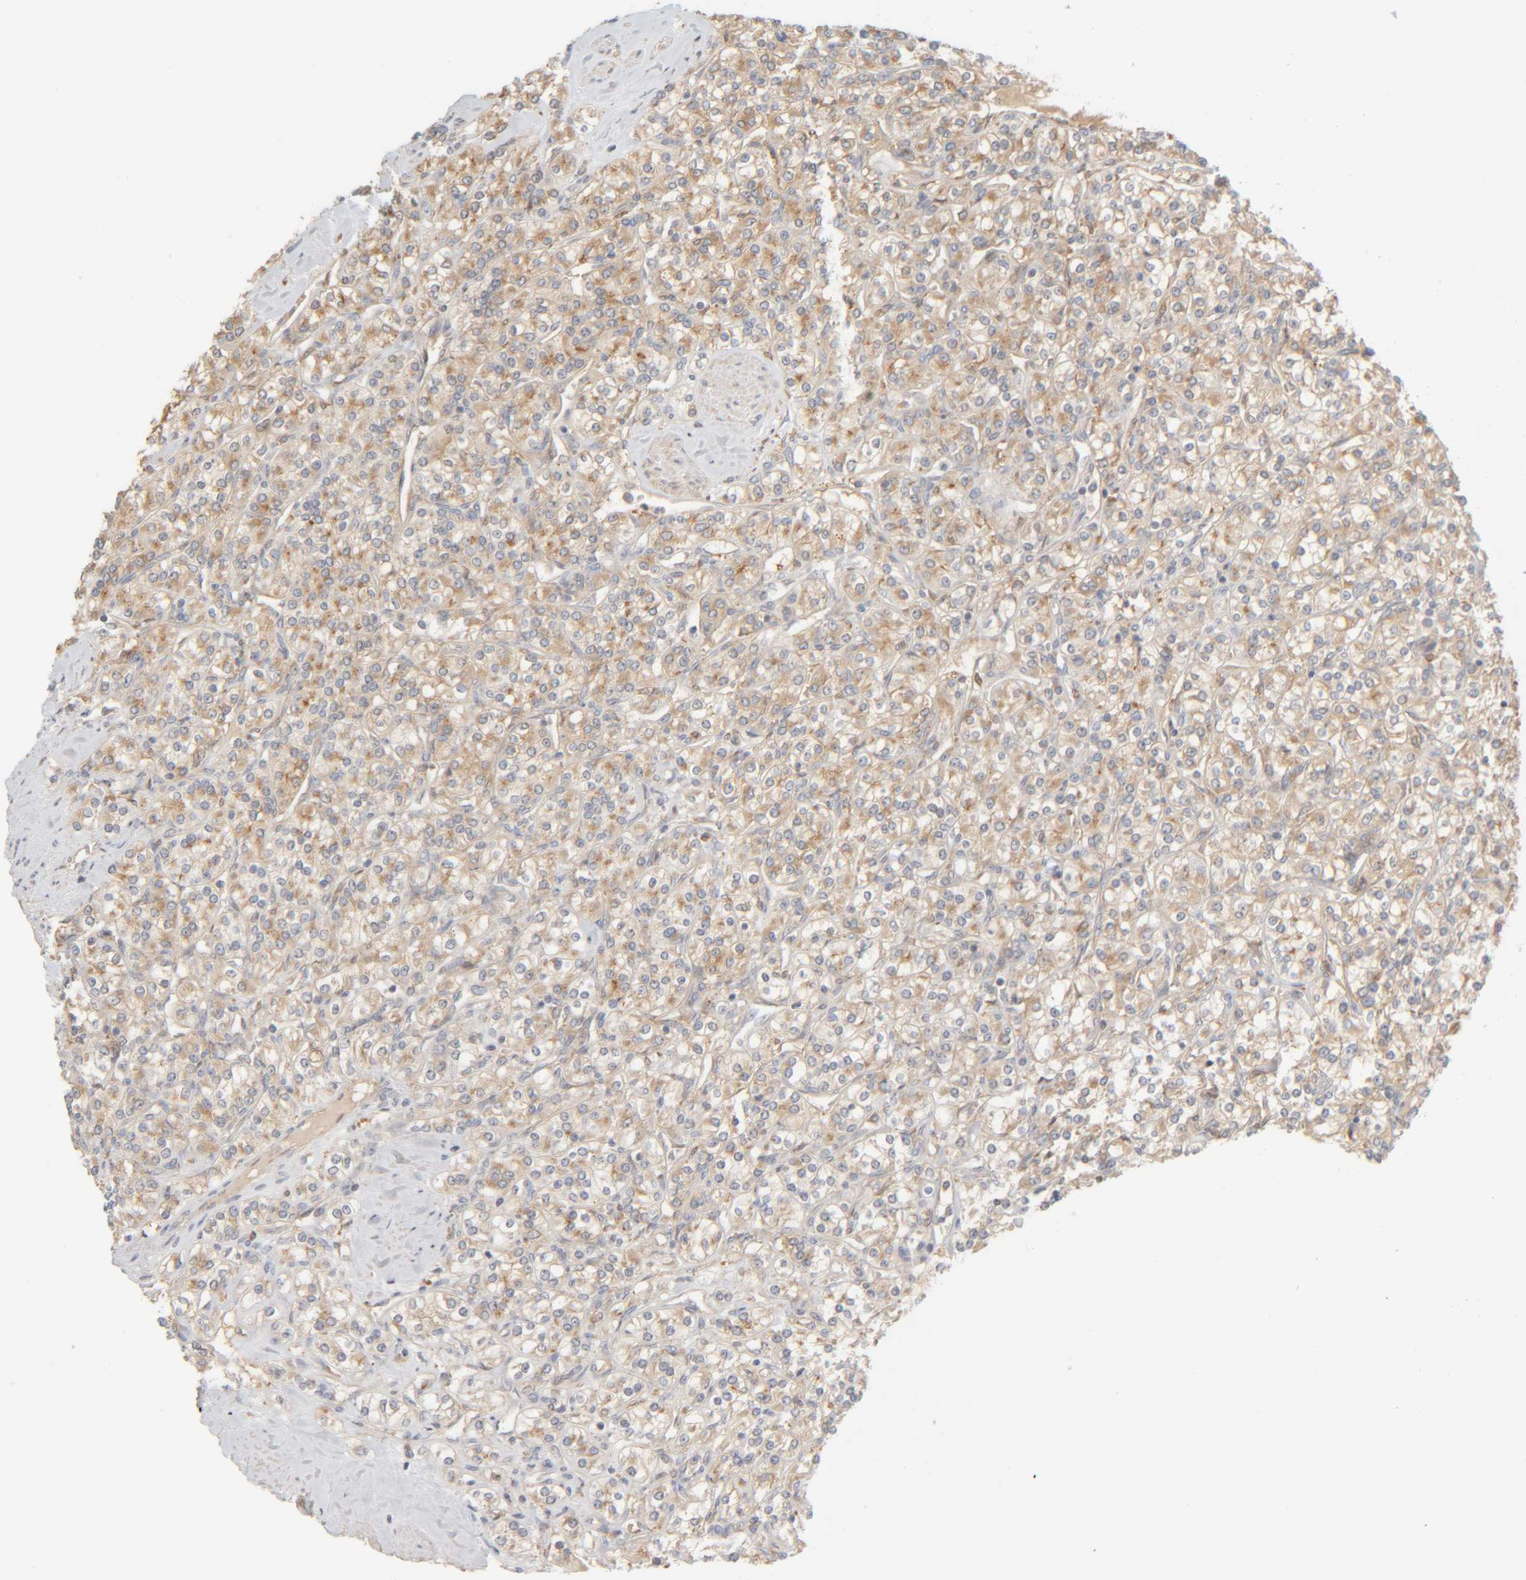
{"staining": {"intensity": "moderate", "quantity": "25%-75%", "location": "cytoplasmic/membranous"}, "tissue": "renal cancer", "cell_type": "Tumor cells", "image_type": "cancer", "snomed": [{"axis": "morphology", "description": "Adenocarcinoma, NOS"}, {"axis": "topography", "description": "Kidney"}], "caption": "Protein expression analysis of human renal cancer reveals moderate cytoplasmic/membranous expression in about 25%-75% of tumor cells.", "gene": "TMEM192", "patient": {"sex": "male", "age": 77}}